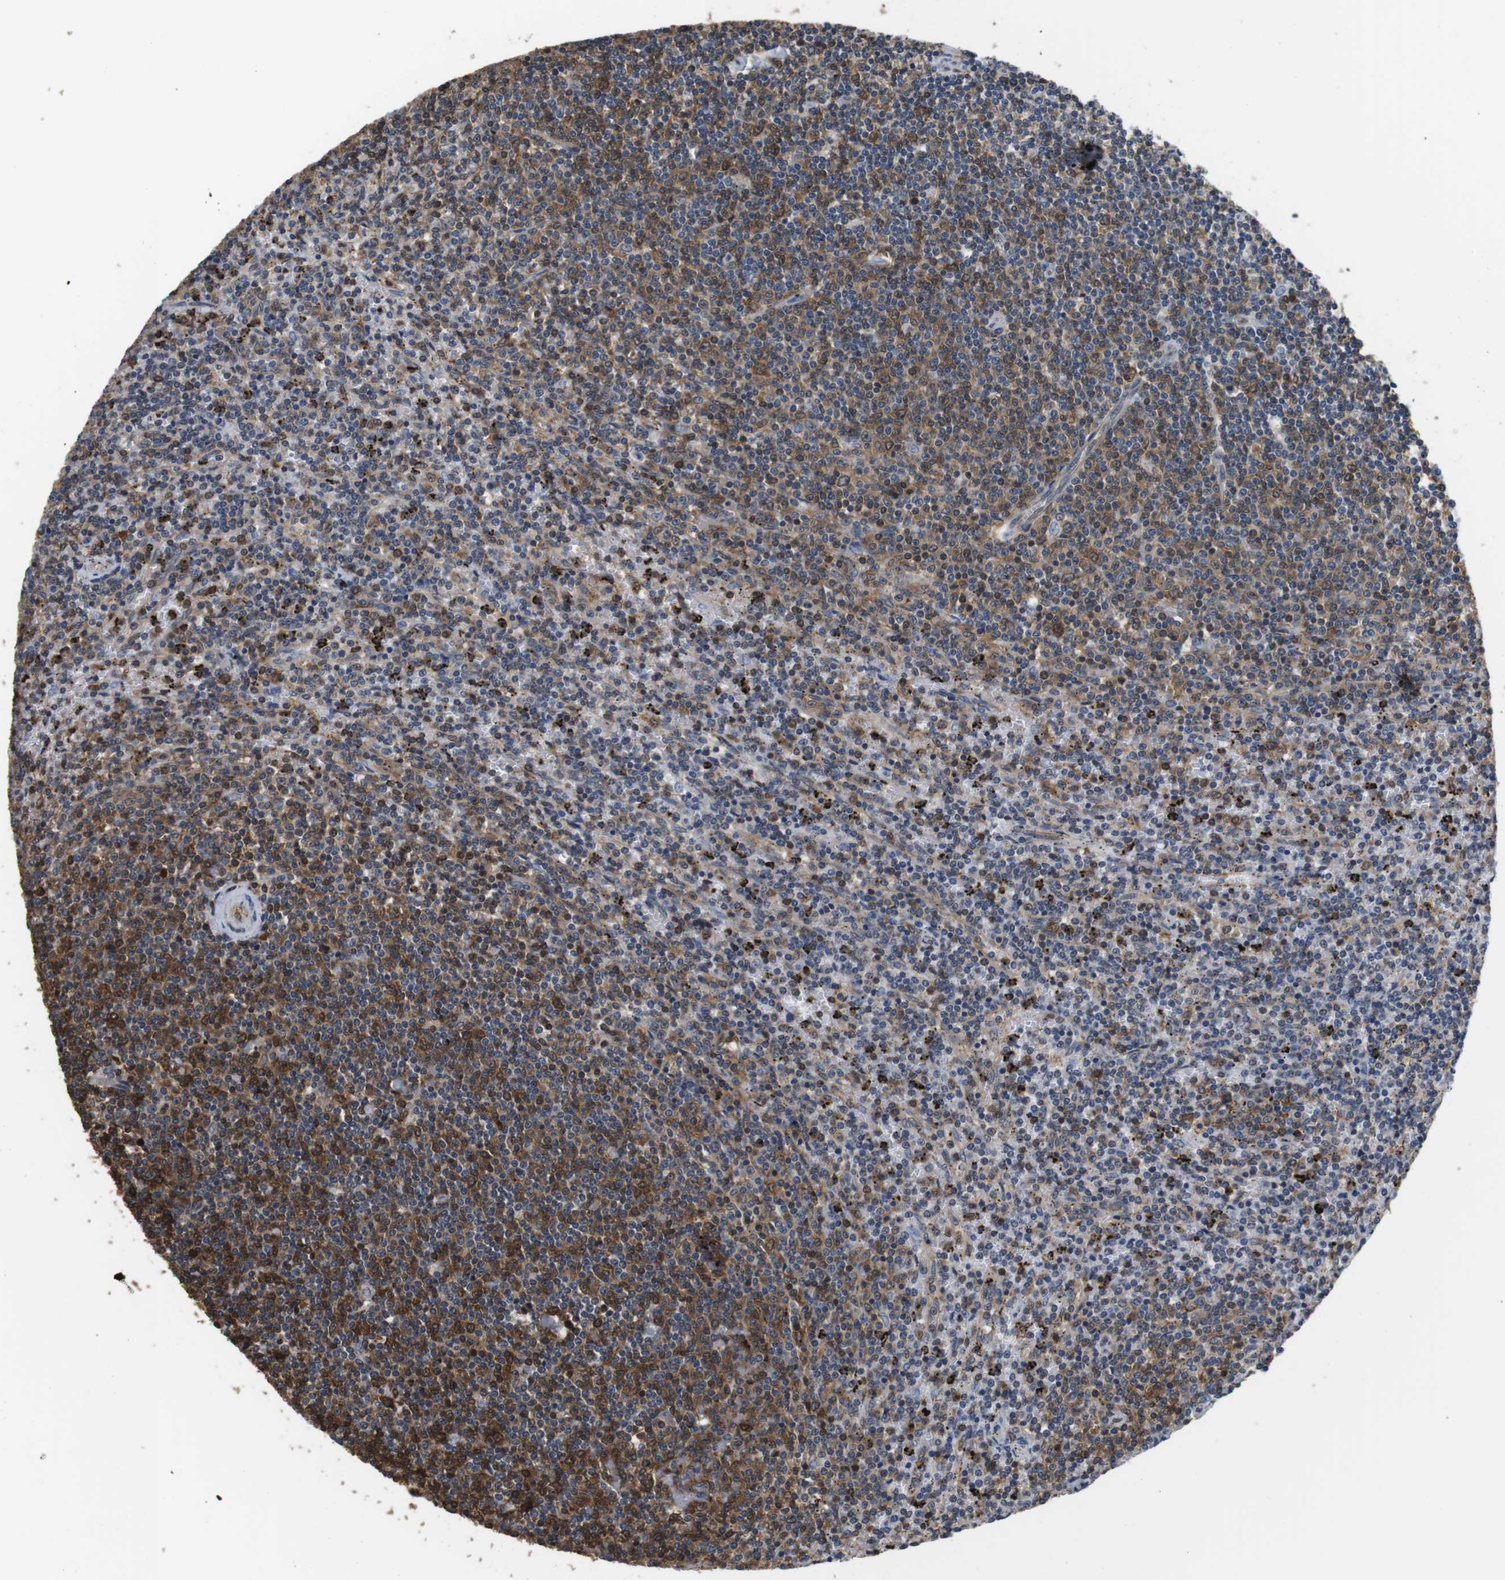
{"staining": {"intensity": "moderate", "quantity": ">75%", "location": "cytoplasmic/membranous,nuclear"}, "tissue": "lymphoma", "cell_type": "Tumor cells", "image_type": "cancer", "snomed": [{"axis": "morphology", "description": "Malignant lymphoma, non-Hodgkin's type, Low grade"}, {"axis": "topography", "description": "Spleen"}], "caption": "Immunohistochemistry (DAB) staining of human lymphoma demonstrates moderate cytoplasmic/membranous and nuclear protein staining in approximately >75% of tumor cells. (DAB (3,3'-diaminobenzidine) = brown stain, brightfield microscopy at high magnification).", "gene": "LDHA", "patient": {"sex": "female", "age": 50}}